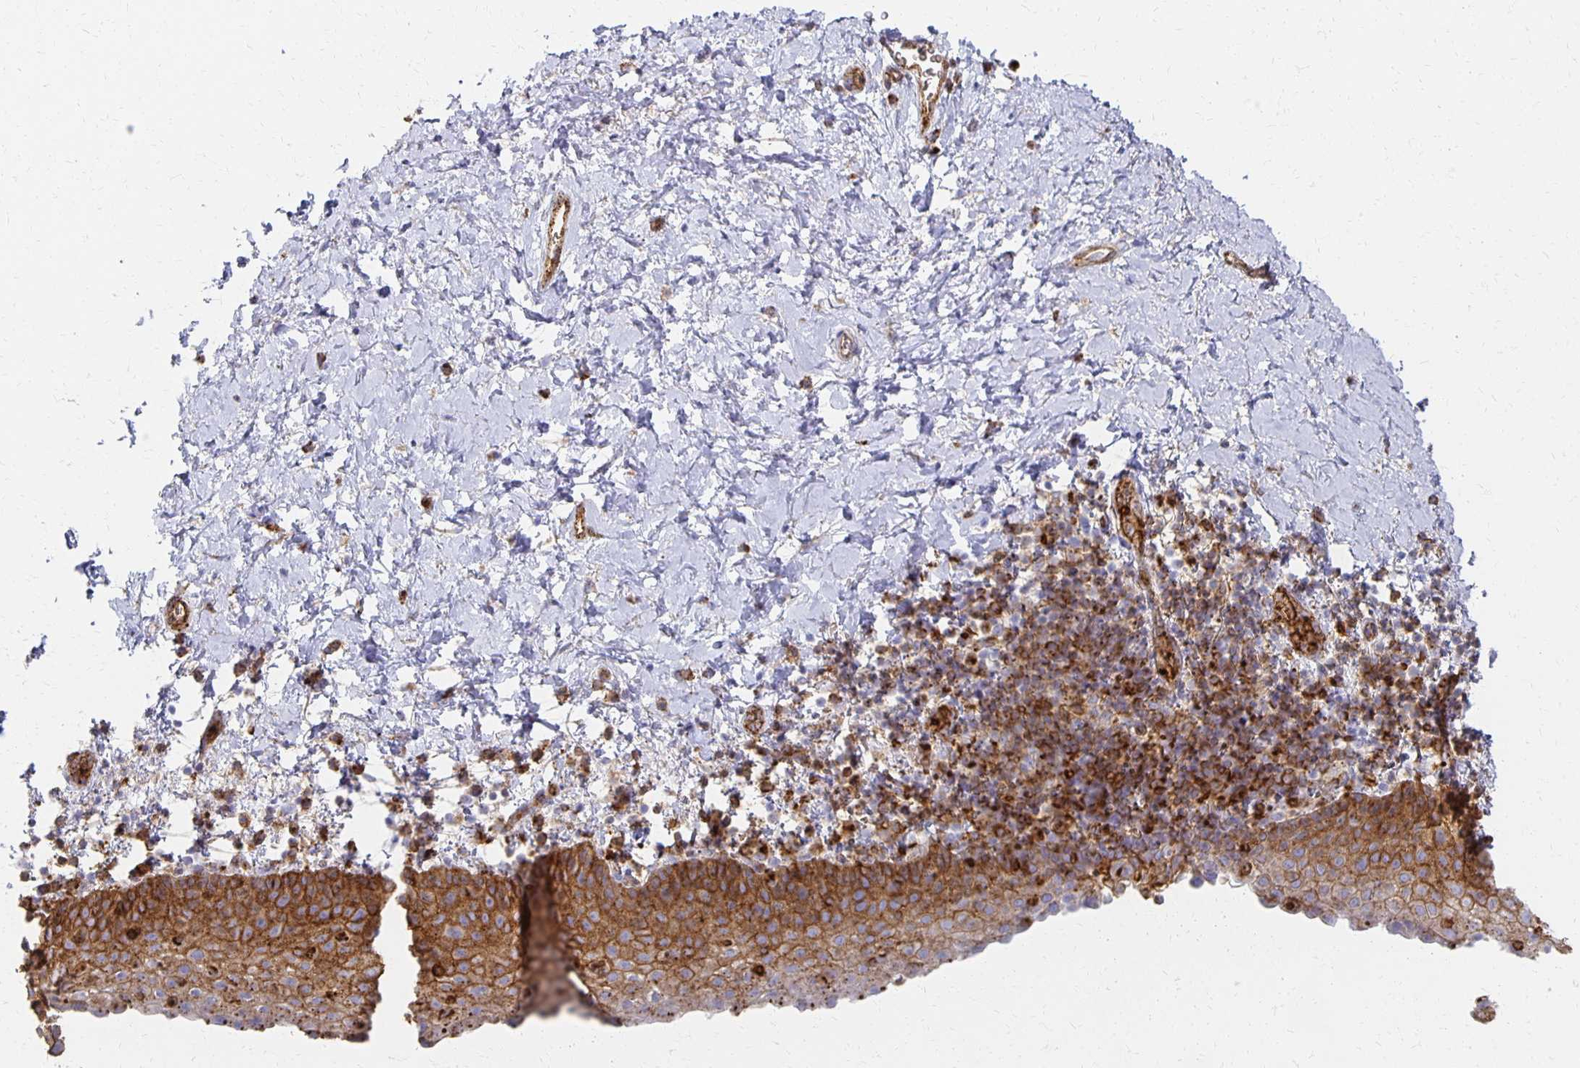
{"staining": {"intensity": "strong", "quantity": "25%-75%", "location": "cytoplasmic/membranous"}, "tissue": "vagina", "cell_type": "Squamous epithelial cells", "image_type": "normal", "snomed": [{"axis": "morphology", "description": "Normal tissue, NOS"}, {"axis": "topography", "description": "Vagina"}], "caption": "Normal vagina exhibits strong cytoplasmic/membranous expression in approximately 25%-75% of squamous epithelial cells The protein of interest is shown in brown color, while the nuclei are stained blue..", "gene": "TAAR1", "patient": {"sex": "female", "age": 61}}